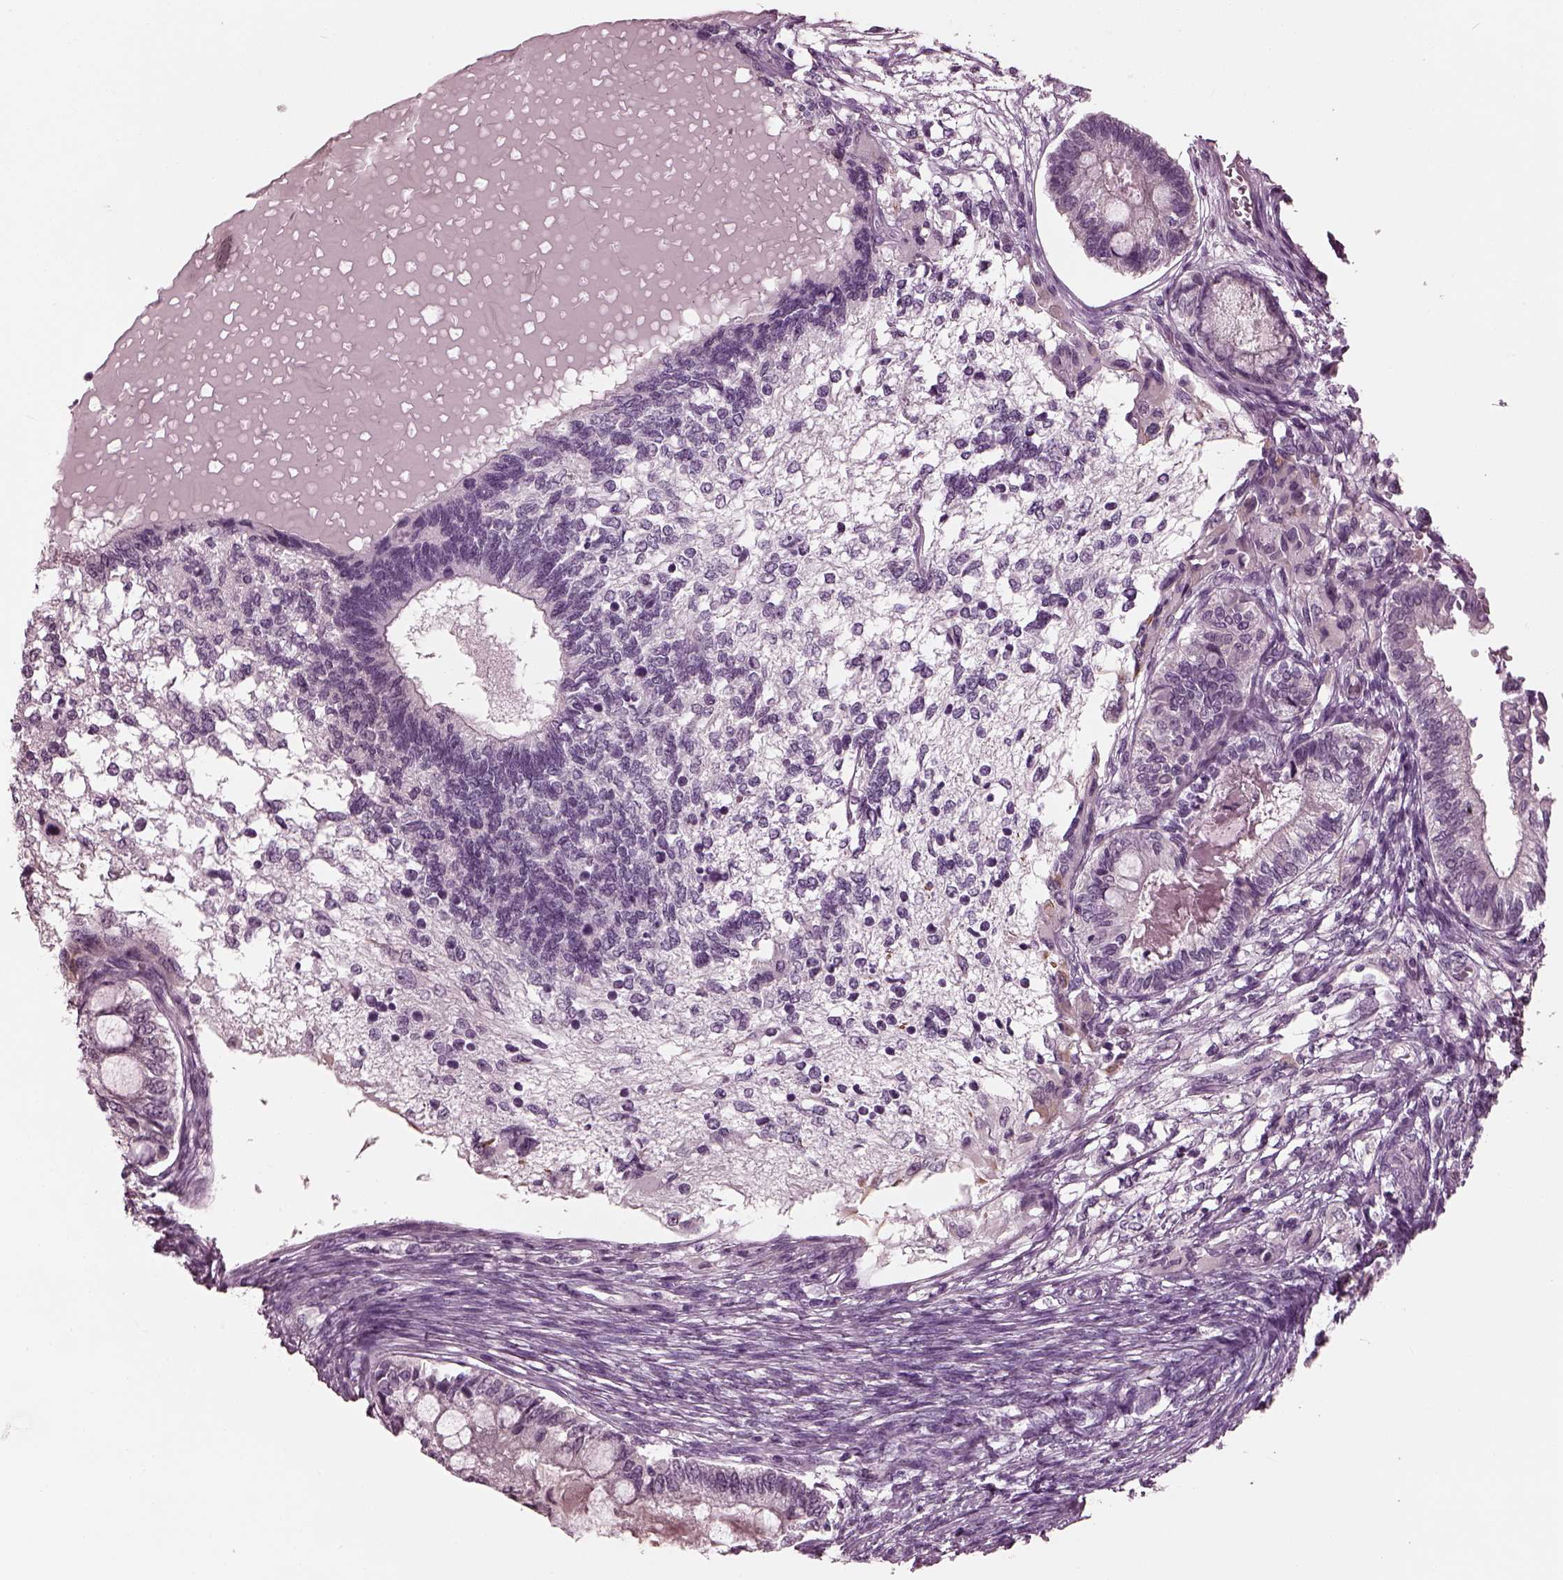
{"staining": {"intensity": "negative", "quantity": "none", "location": "none"}, "tissue": "testis cancer", "cell_type": "Tumor cells", "image_type": "cancer", "snomed": [{"axis": "morphology", "description": "Seminoma, NOS"}, {"axis": "morphology", "description": "Carcinoma, Embryonal, NOS"}, {"axis": "topography", "description": "Testis"}], "caption": "This is a photomicrograph of immunohistochemistry (IHC) staining of testis embryonal carcinoma, which shows no staining in tumor cells.", "gene": "SLC6A17", "patient": {"sex": "male", "age": 41}}